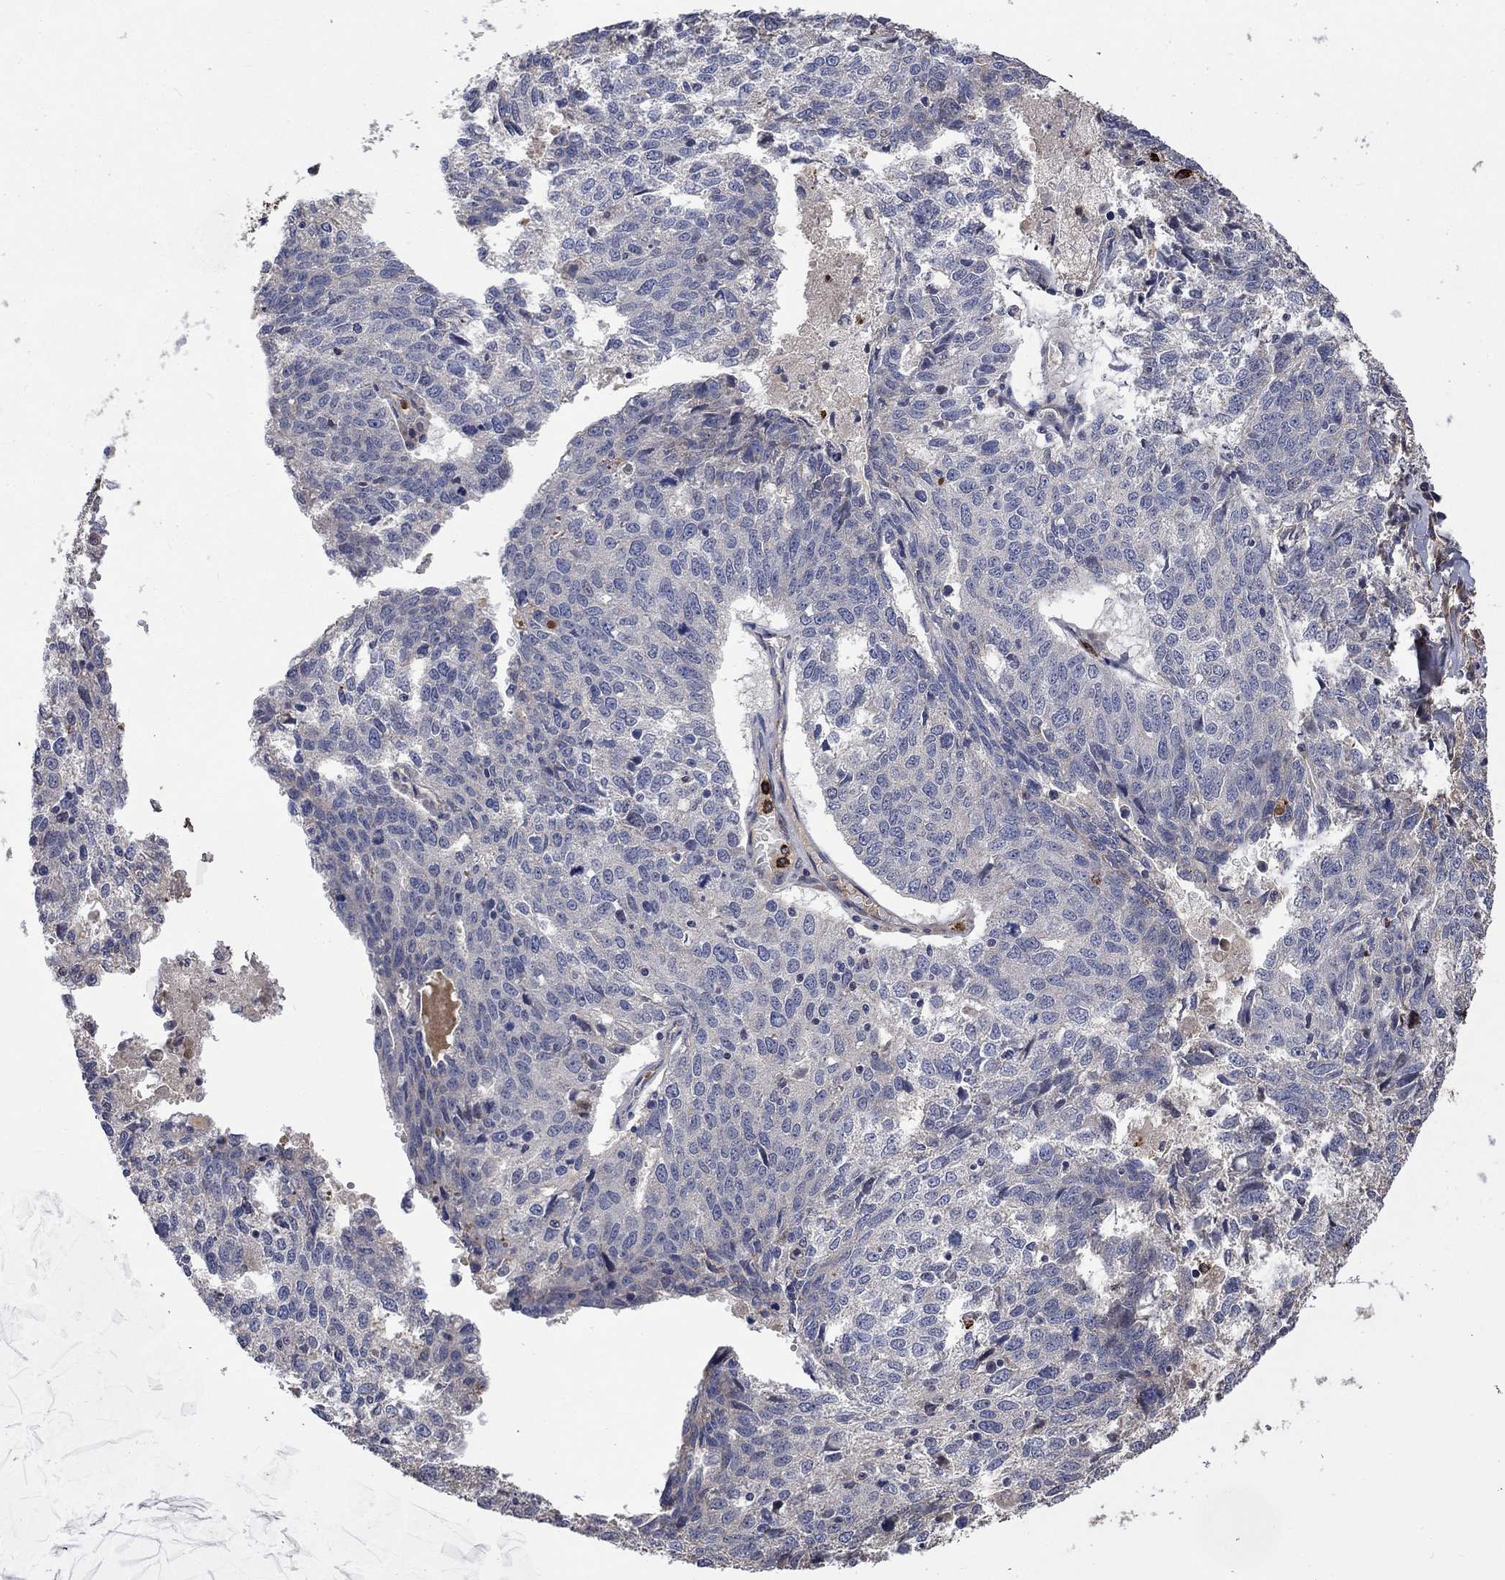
{"staining": {"intensity": "negative", "quantity": "none", "location": "none"}, "tissue": "ovarian cancer", "cell_type": "Tumor cells", "image_type": "cancer", "snomed": [{"axis": "morphology", "description": "Cystadenocarcinoma, serous, NOS"}, {"axis": "topography", "description": "Ovary"}], "caption": "Immunohistochemistry micrograph of human ovarian cancer (serous cystadenocarcinoma) stained for a protein (brown), which demonstrates no expression in tumor cells.", "gene": "VCAN", "patient": {"sex": "female", "age": 71}}